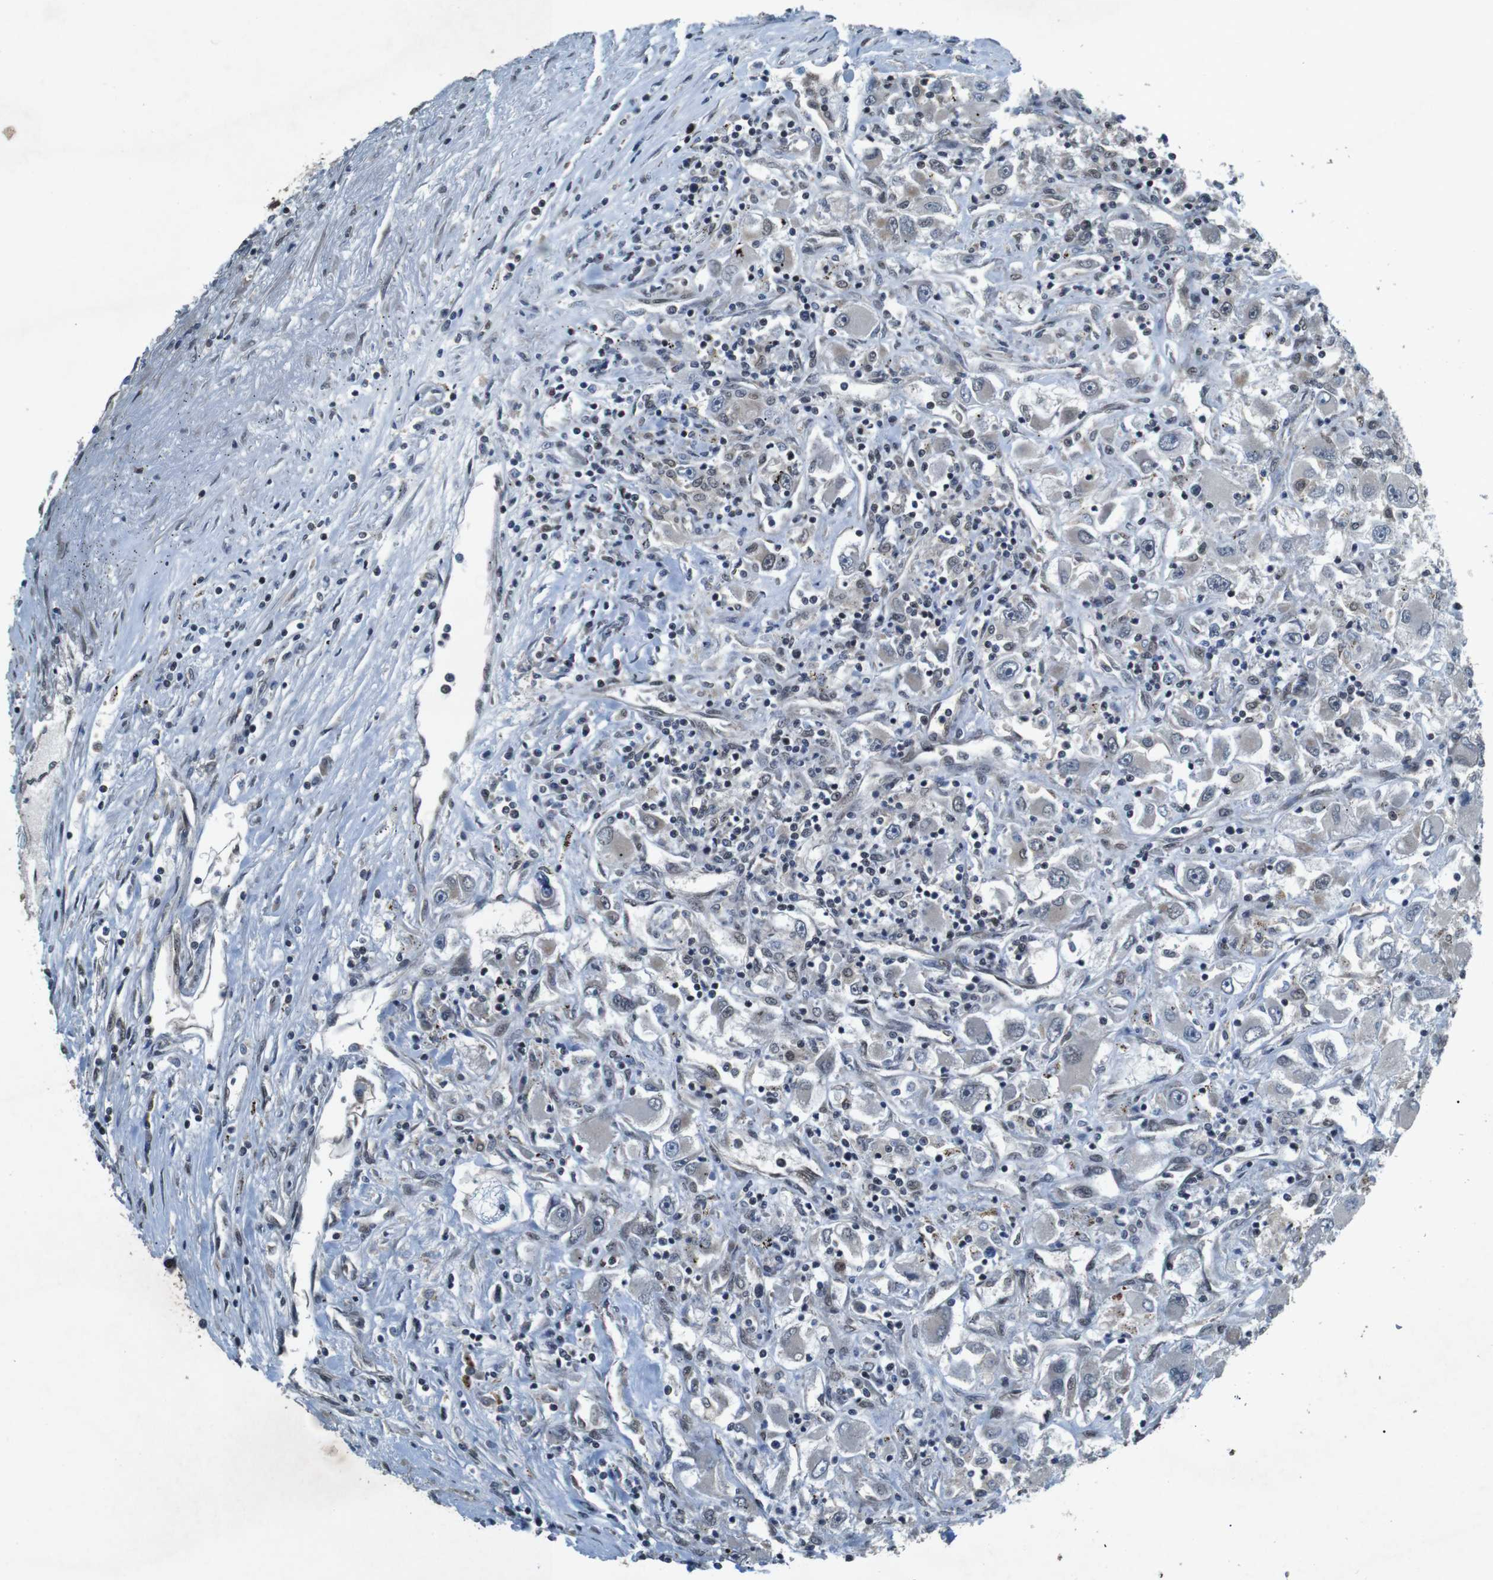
{"staining": {"intensity": "negative", "quantity": "none", "location": "none"}, "tissue": "renal cancer", "cell_type": "Tumor cells", "image_type": "cancer", "snomed": [{"axis": "morphology", "description": "Adenocarcinoma, NOS"}, {"axis": "topography", "description": "Kidney"}], "caption": "High power microscopy histopathology image of an immunohistochemistry (IHC) micrograph of renal cancer, revealing no significant staining in tumor cells. (DAB immunohistochemistry (IHC) visualized using brightfield microscopy, high magnification).", "gene": "SOCS1", "patient": {"sex": "female", "age": 52}}